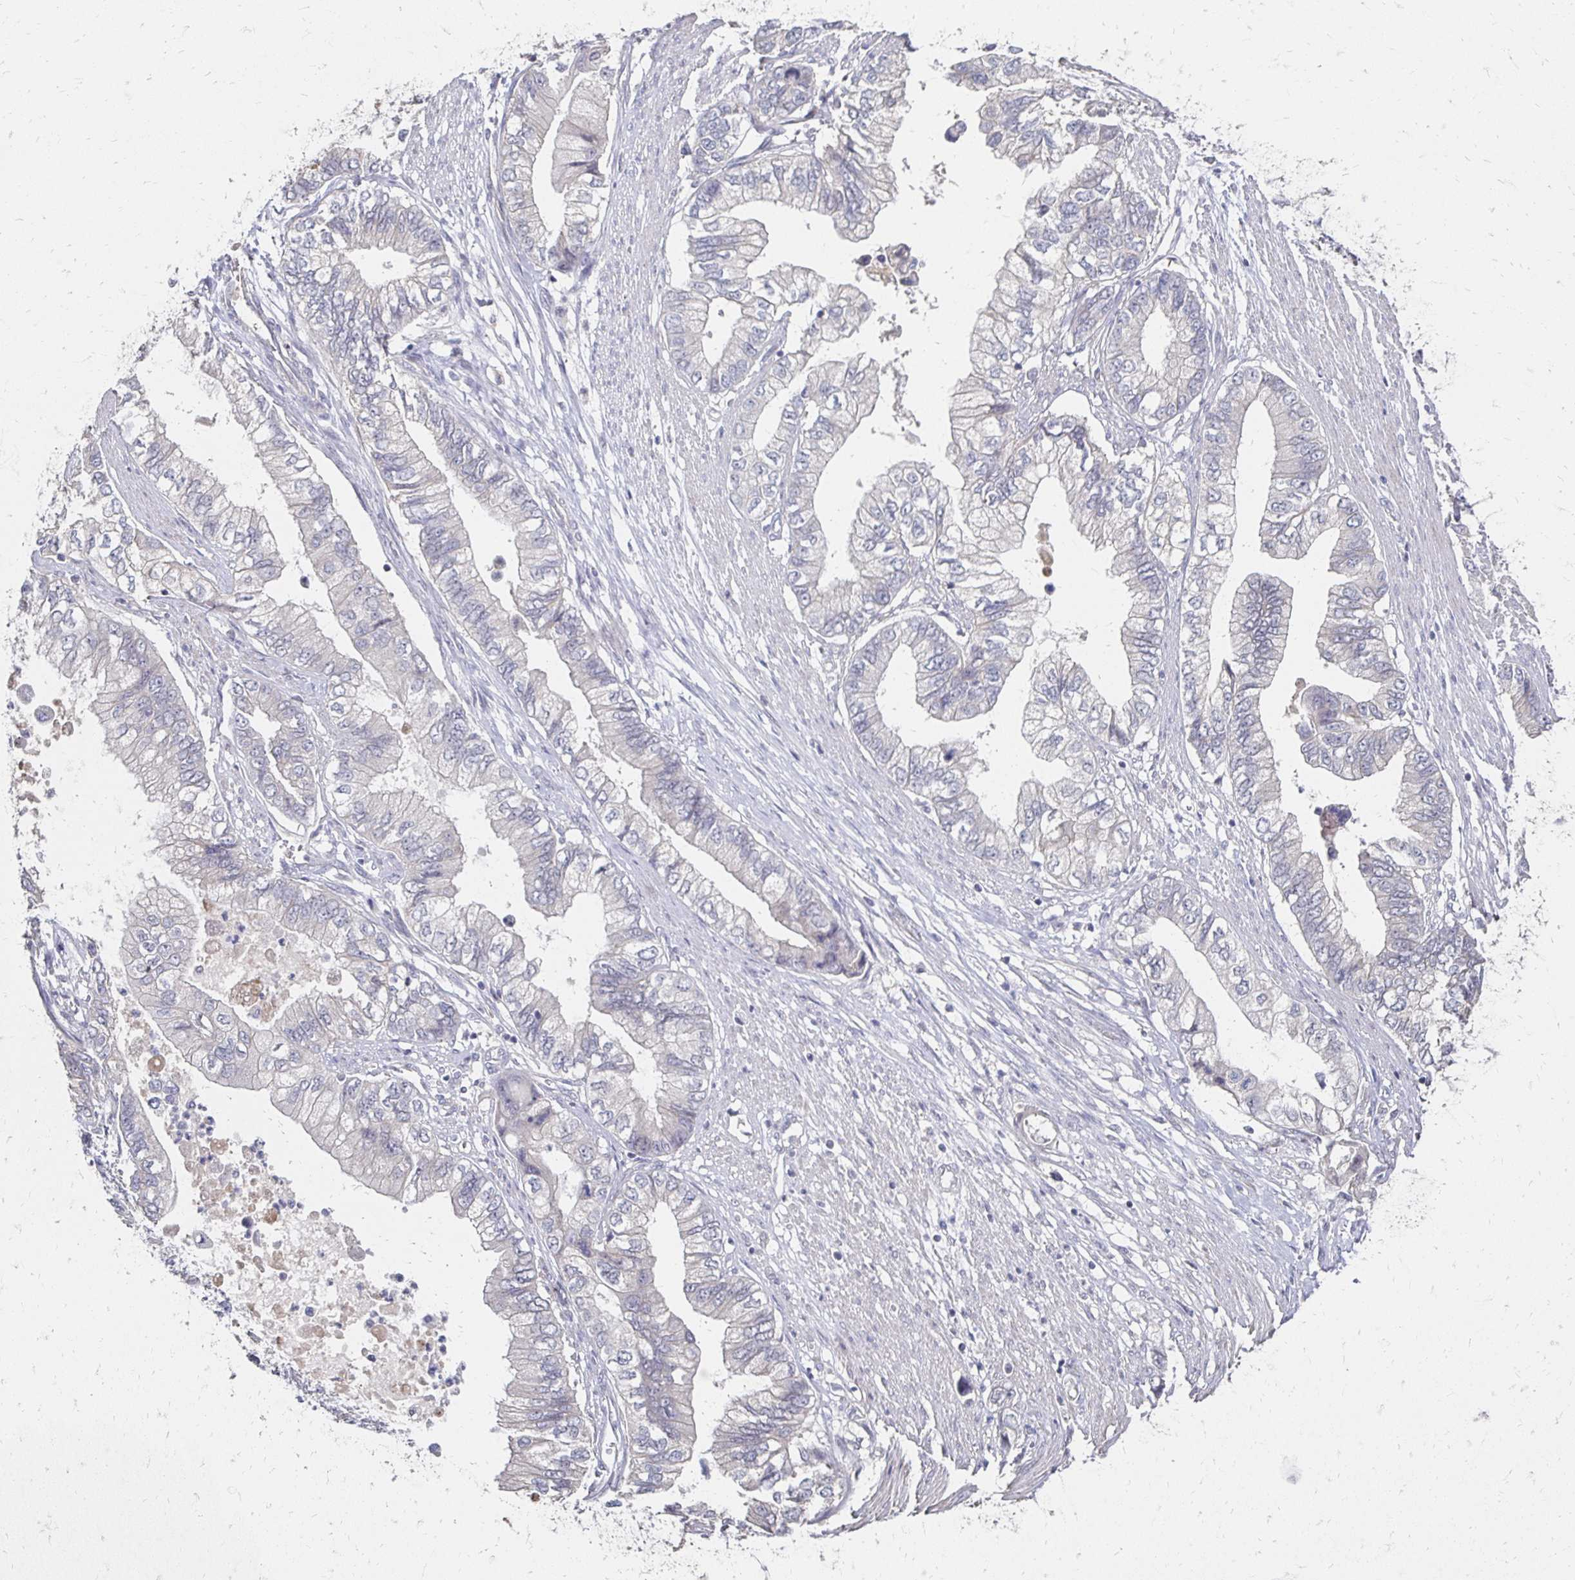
{"staining": {"intensity": "negative", "quantity": "none", "location": "none"}, "tissue": "stomach cancer", "cell_type": "Tumor cells", "image_type": "cancer", "snomed": [{"axis": "morphology", "description": "Adenocarcinoma, NOS"}, {"axis": "topography", "description": "Pancreas"}, {"axis": "topography", "description": "Stomach, upper"}], "caption": "Immunohistochemical staining of stomach cancer (adenocarcinoma) shows no significant positivity in tumor cells. (Brightfield microscopy of DAB immunohistochemistry (IHC) at high magnification).", "gene": "ZNF727", "patient": {"sex": "male", "age": 77}}